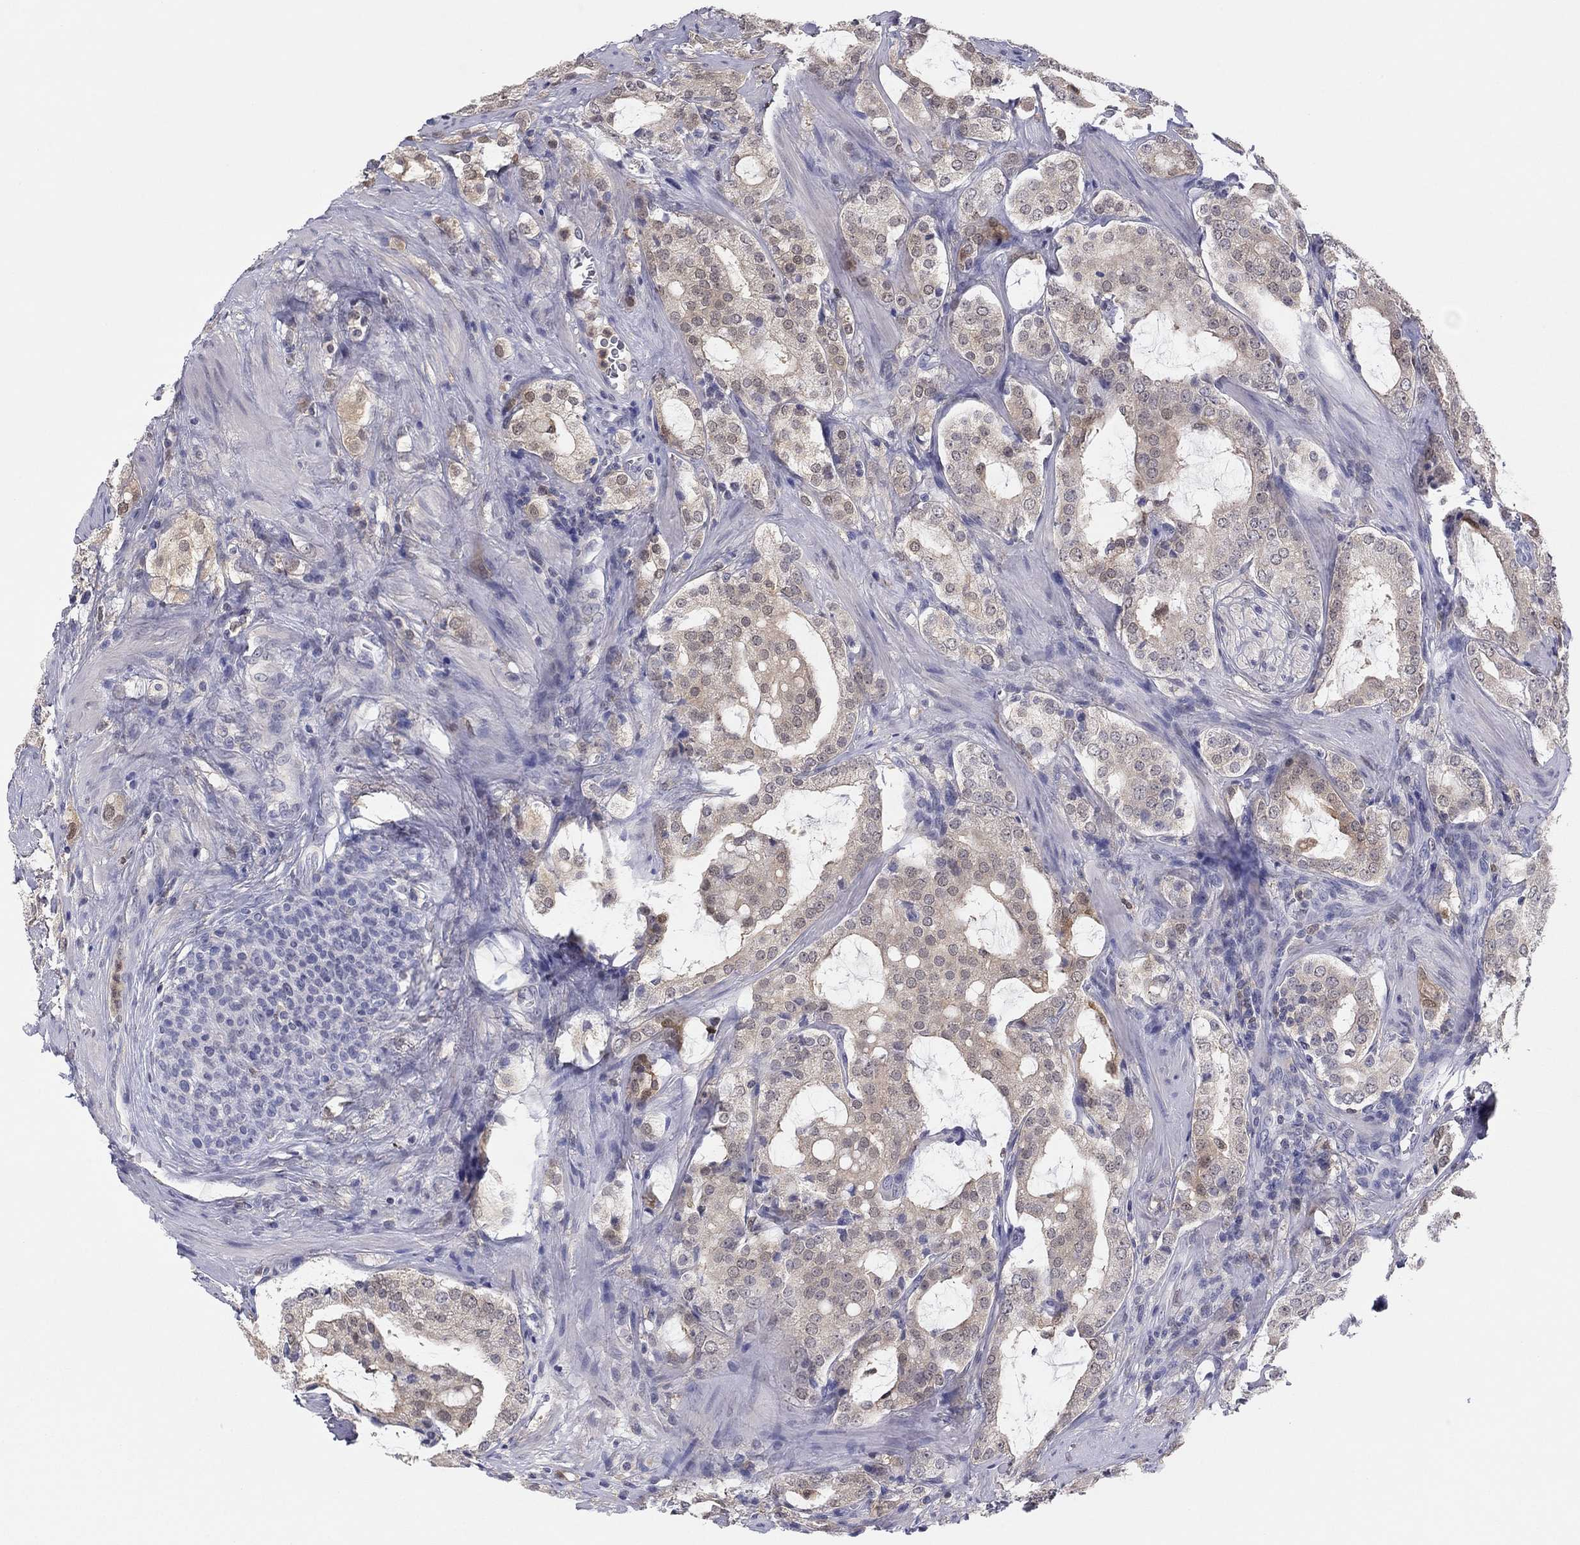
{"staining": {"intensity": "negative", "quantity": "none", "location": "none"}, "tissue": "prostate cancer", "cell_type": "Tumor cells", "image_type": "cancer", "snomed": [{"axis": "morphology", "description": "Adenocarcinoma, NOS"}, {"axis": "topography", "description": "Prostate"}], "caption": "Human prostate adenocarcinoma stained for a protein using immunohistochemistry (IHC) exhibits no staining in tumor cells.", "gene": "PDXK", "patient": {"sex": "male", "age": 66}}